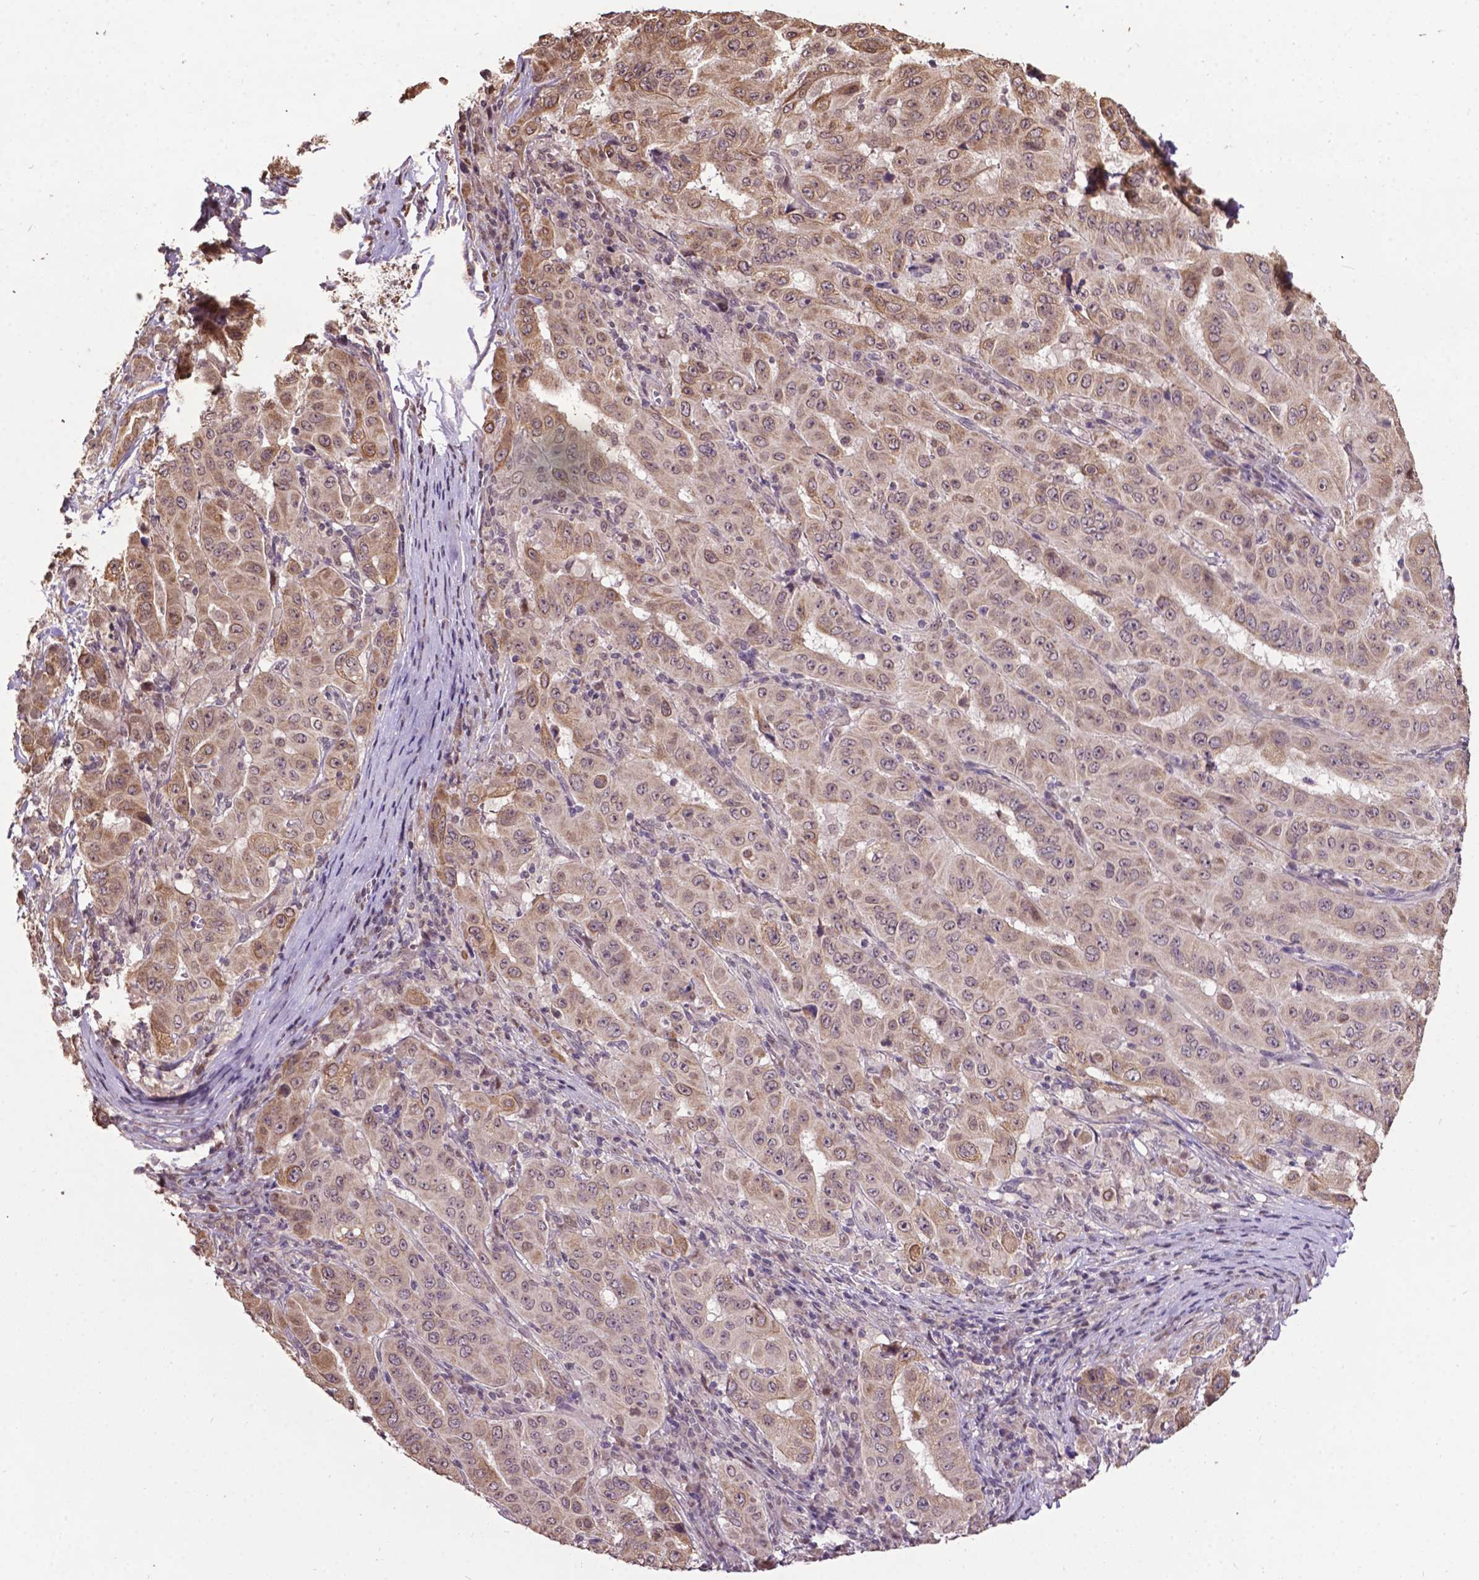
{"staining": {"intensity": "weak", "quantity": ">75%", "location": "cytoplasmic/membranous"}, "tissue": "pancreatic cancer", "cell_type": "Tumor cells", "image_type": "cancer", "snomed": [{"axis": "morphology", "description": "Adenocarcinoma, NOS"}, {"axis": "topography", "description": "Pancreas"}], "caption": "The micrograph demonstrates a brown stain indicating the presence of a protein in the cytoplasmic/membranous of tumor cells in pancreatic adenocarcinoma. Using DAB (3,3'-diaminobenzidine) (brown) and hematoxylin (blue) stains, captured at high magnification using brightfield microscopy.", "gene": "GLRA2", "patient": {"sex": "male", "age": 63}}